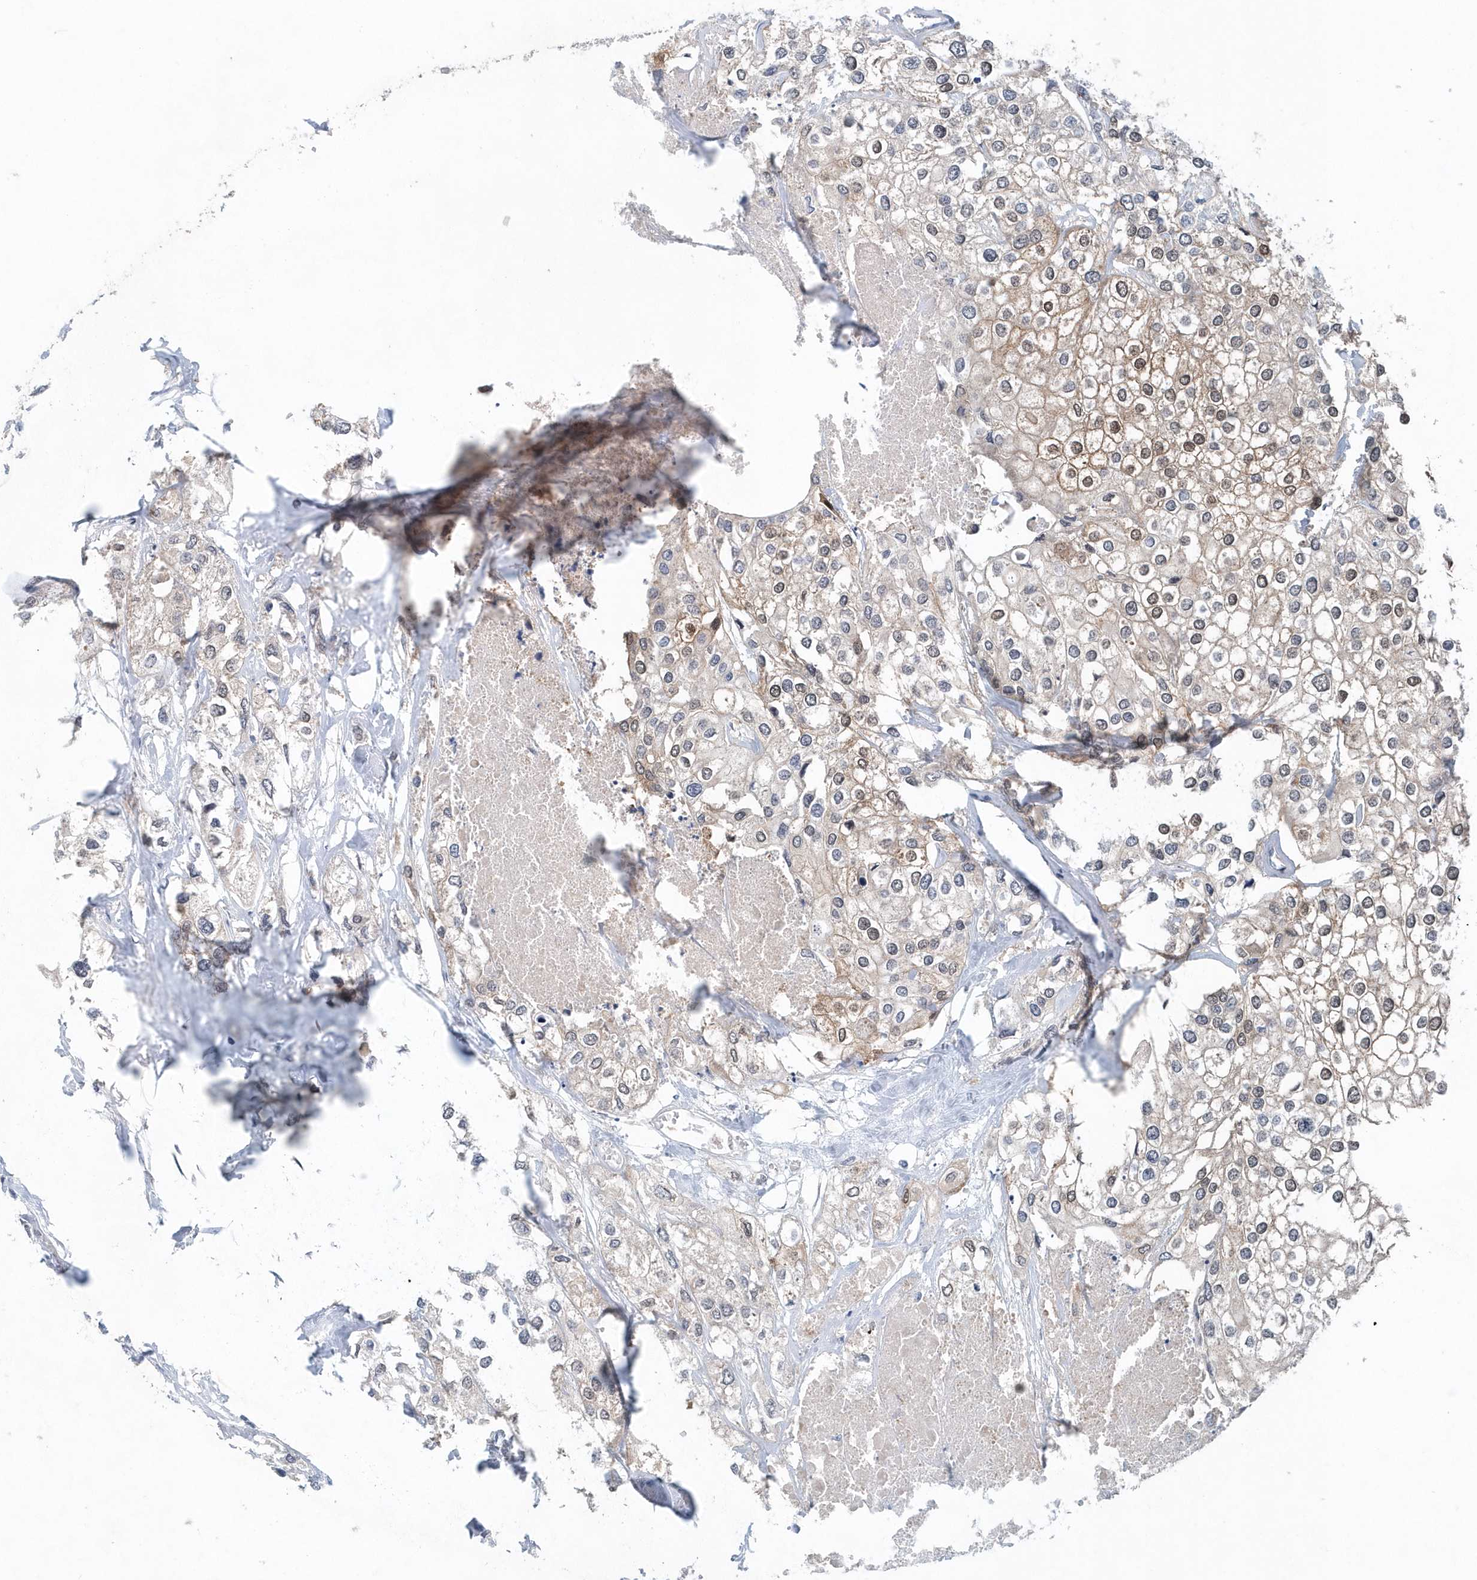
{"staining": {"intensity": "moderate", "quantity": "<25%", "location": "cytoplasmic/membranous,nuclear"}, "tissue": "urothelial cancer", "cell_type": "Tumor cells", "image_type": "cancer", "snomed": [{"axis": "morphology", "description": "Urothelial carcinoma, High grade"}, {"axis": "topography", "description": "Urinary bladder"}], "caption": "DAB immunohistochemical staining of human urothelial carcinoma (high-grade) demonstrates moderate cytoplasmic/membranous and nuclear protein staining in approximately <25% of tumor cells.", "gene": "PFN2", "patient": {"sex": "male", "age": 64}}